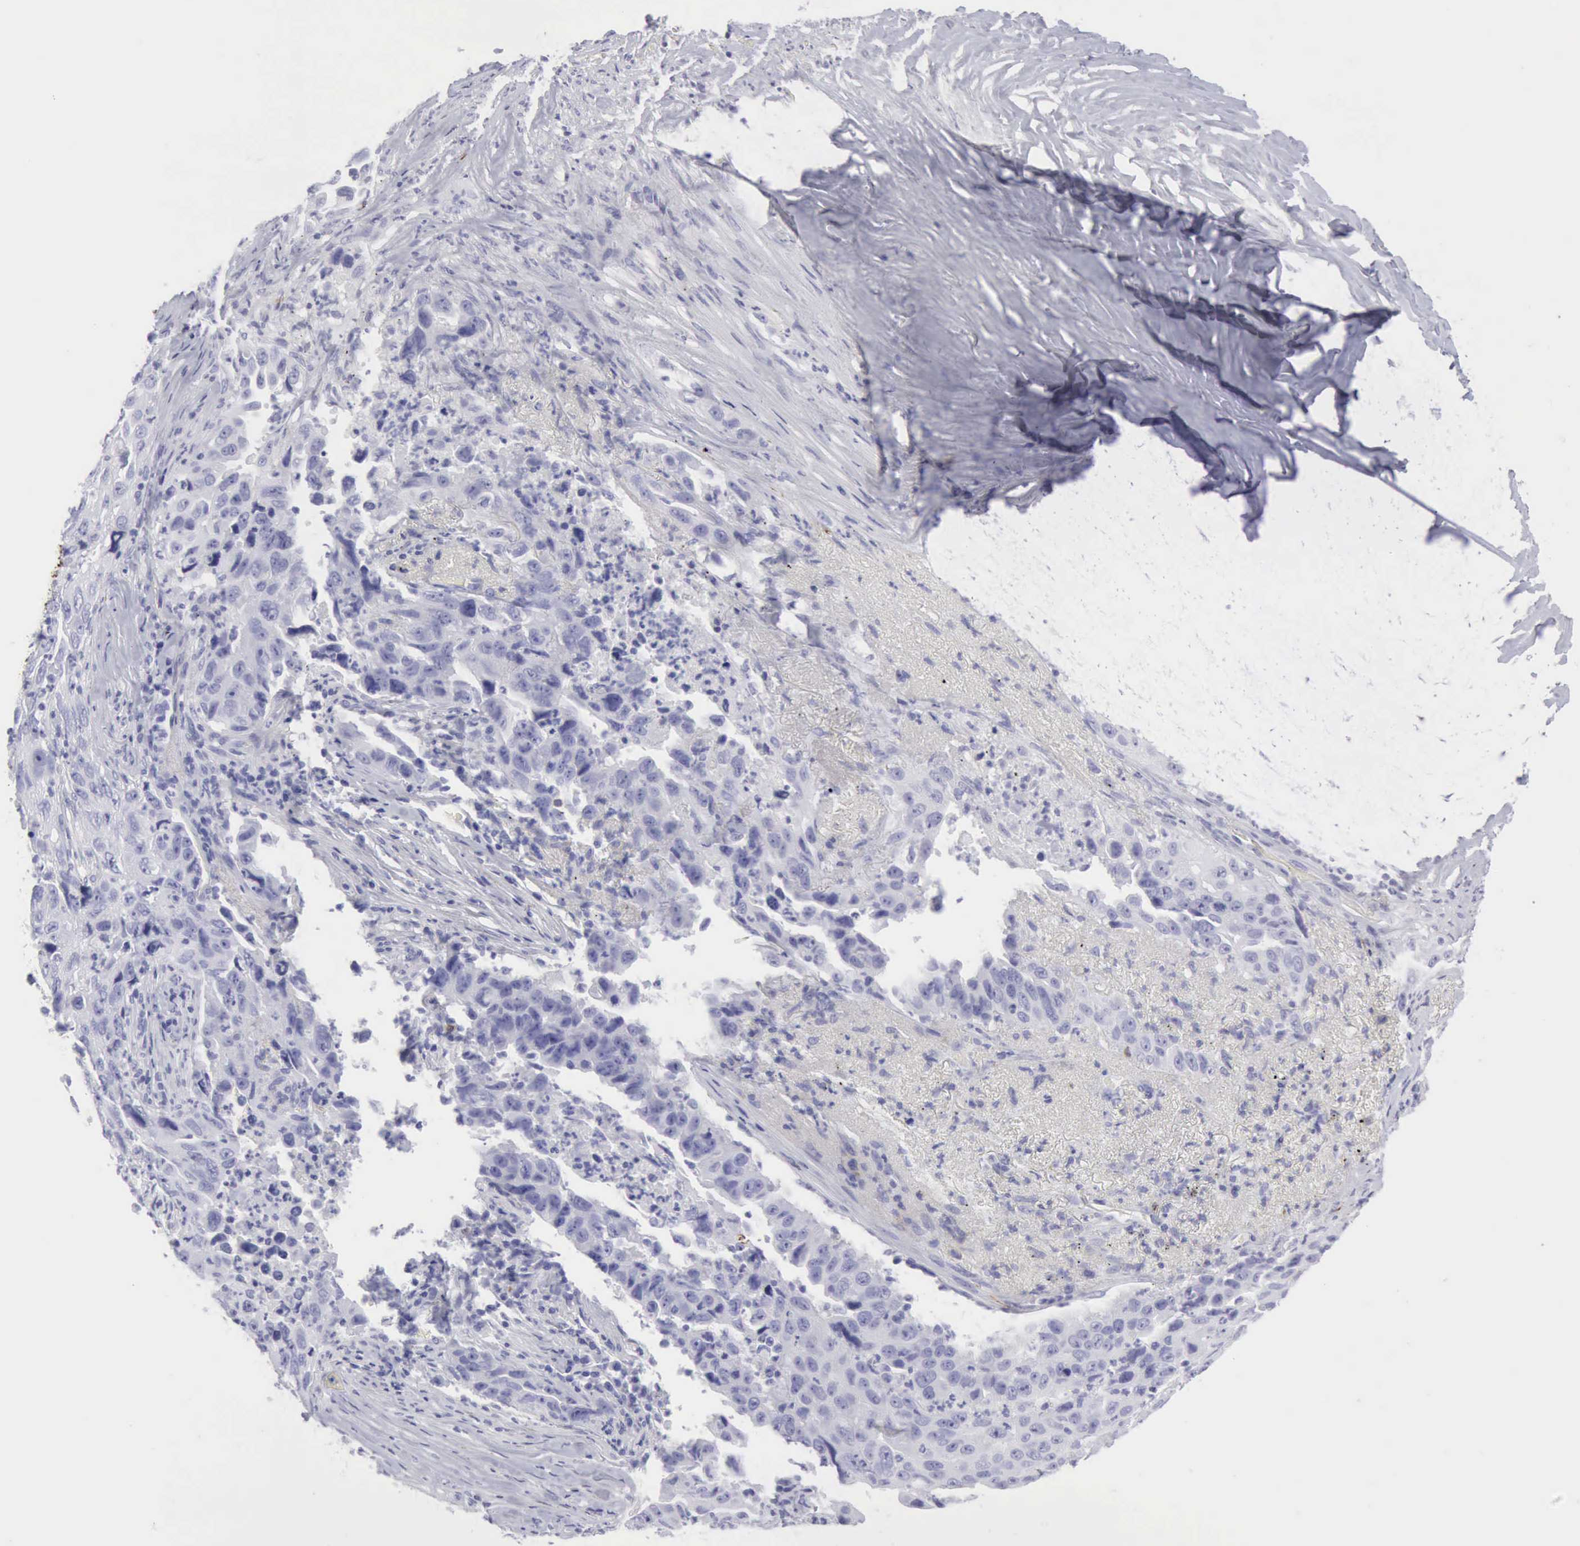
{"staining": {"intensity": "negative", "quantity": "none", "location": "none"}, "tissue": "lung cancer", "cell_type": "Tumor cells", "image_type": "cancer", "snomed": [{"axis": "morphology", "description": "Squamous cell carcinoma, NOS"}, {"axis": "topography", "description": "Lung"}], "caption": "The image displays no significant expression in tumor cells of lung cancer.", "gene": "NCAM1", "patient": {"sex": "male", "age": 64}}